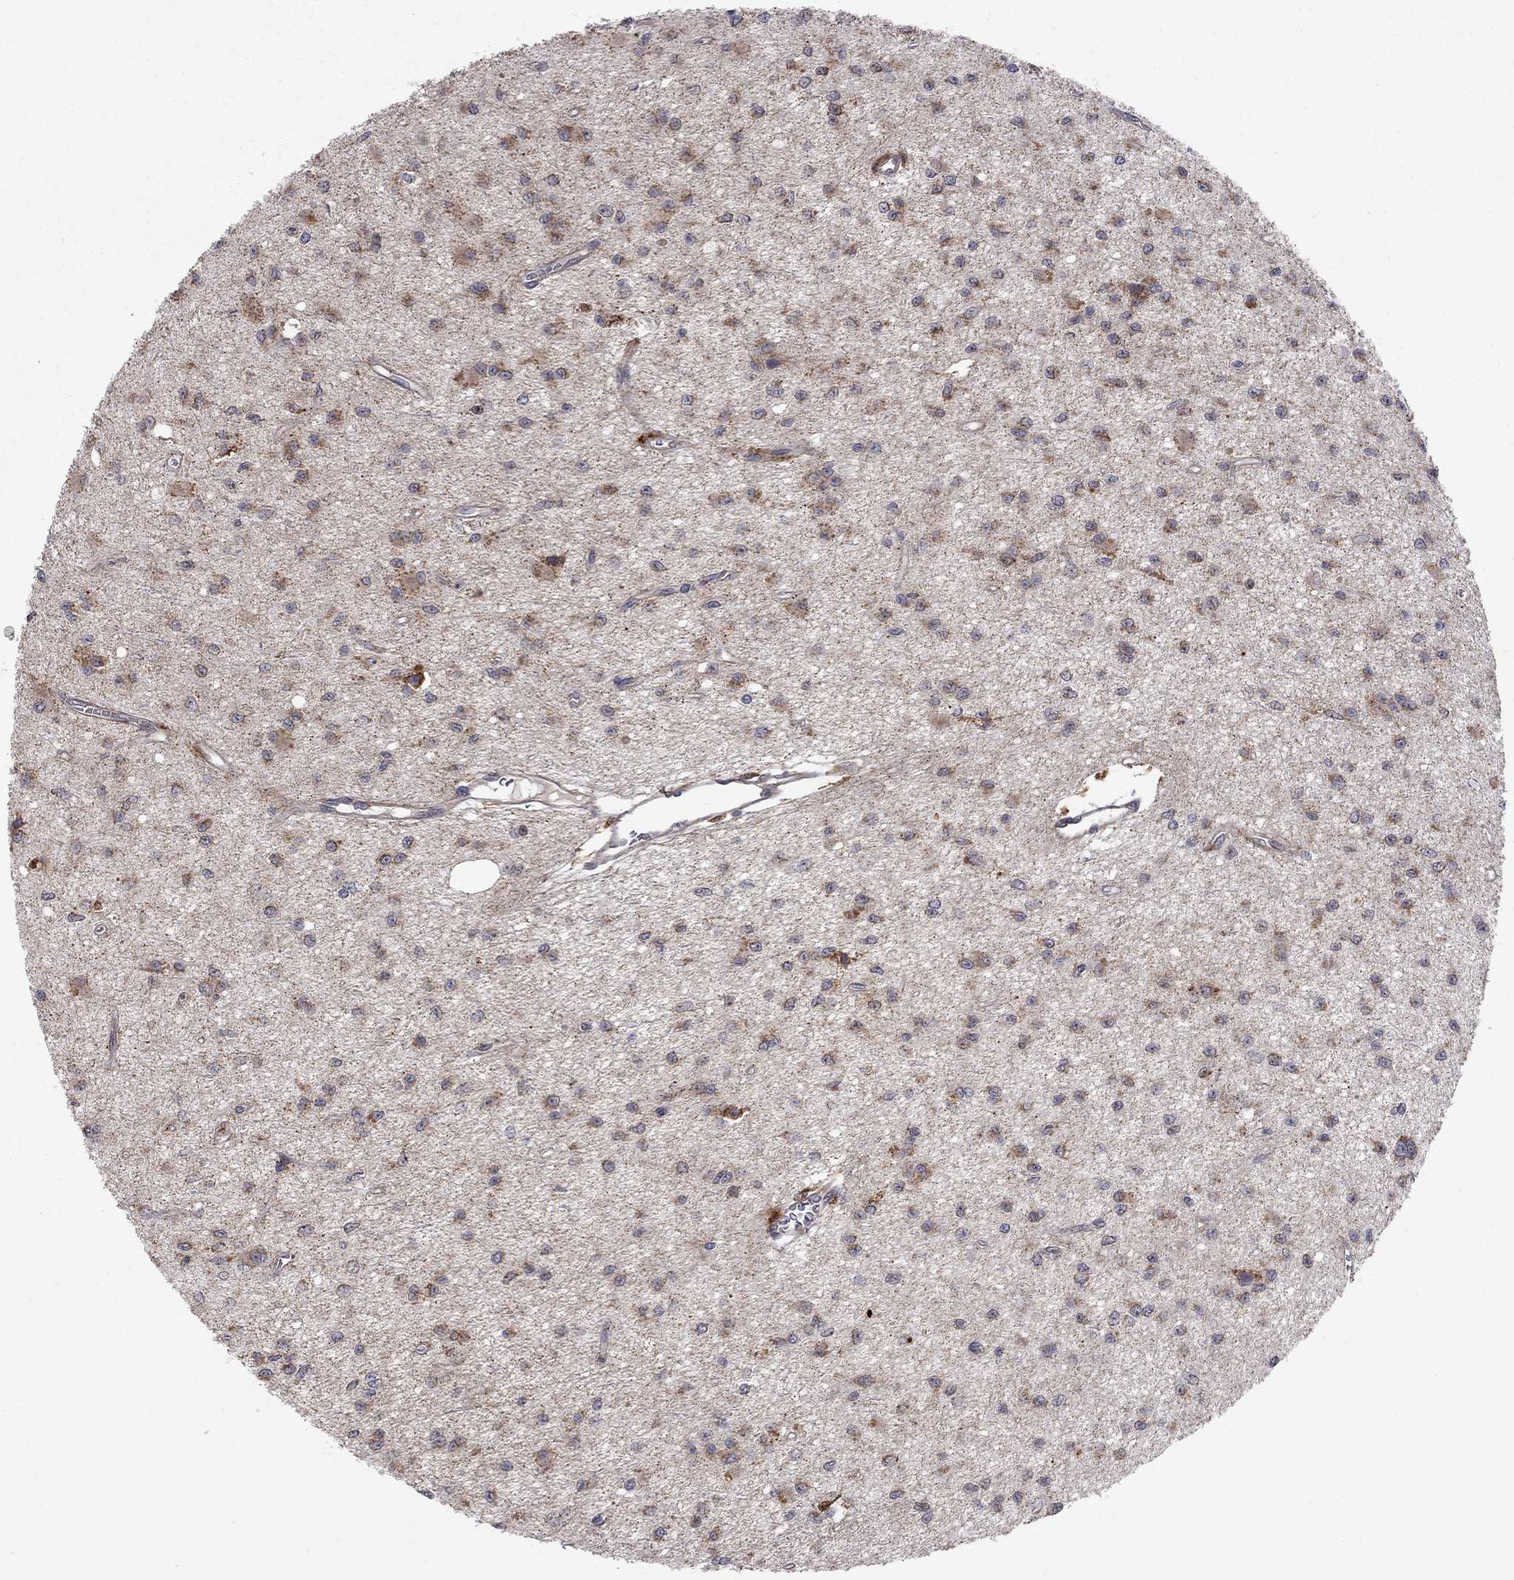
{"staining": {"intensity": "moderate", "quantity": "25%-75%", "location": "cytoplasmic/membranous"}, "tissue": "glioma", "cell_type": "Tumor cells", "image_type": "cancer", "snomed": [{"axis": "morphology", "description": "Glioma, malignant, Low grade"}, {"axis": "topography", "description": "Brain"}], "caption": "Immunohistochemistry (IHC) of glioma displays medium levels of moderate cytoplasmic/membranous positivity in about 25%-75% of tumor cells. (Stains: DAB (3,3'-diaminobenzidine) in brown, nuclei in blue, Microscopy: brightfield microscopy at high magnification).", "gene": "IDS", "patient": {"sex": "female", "age": 45}}